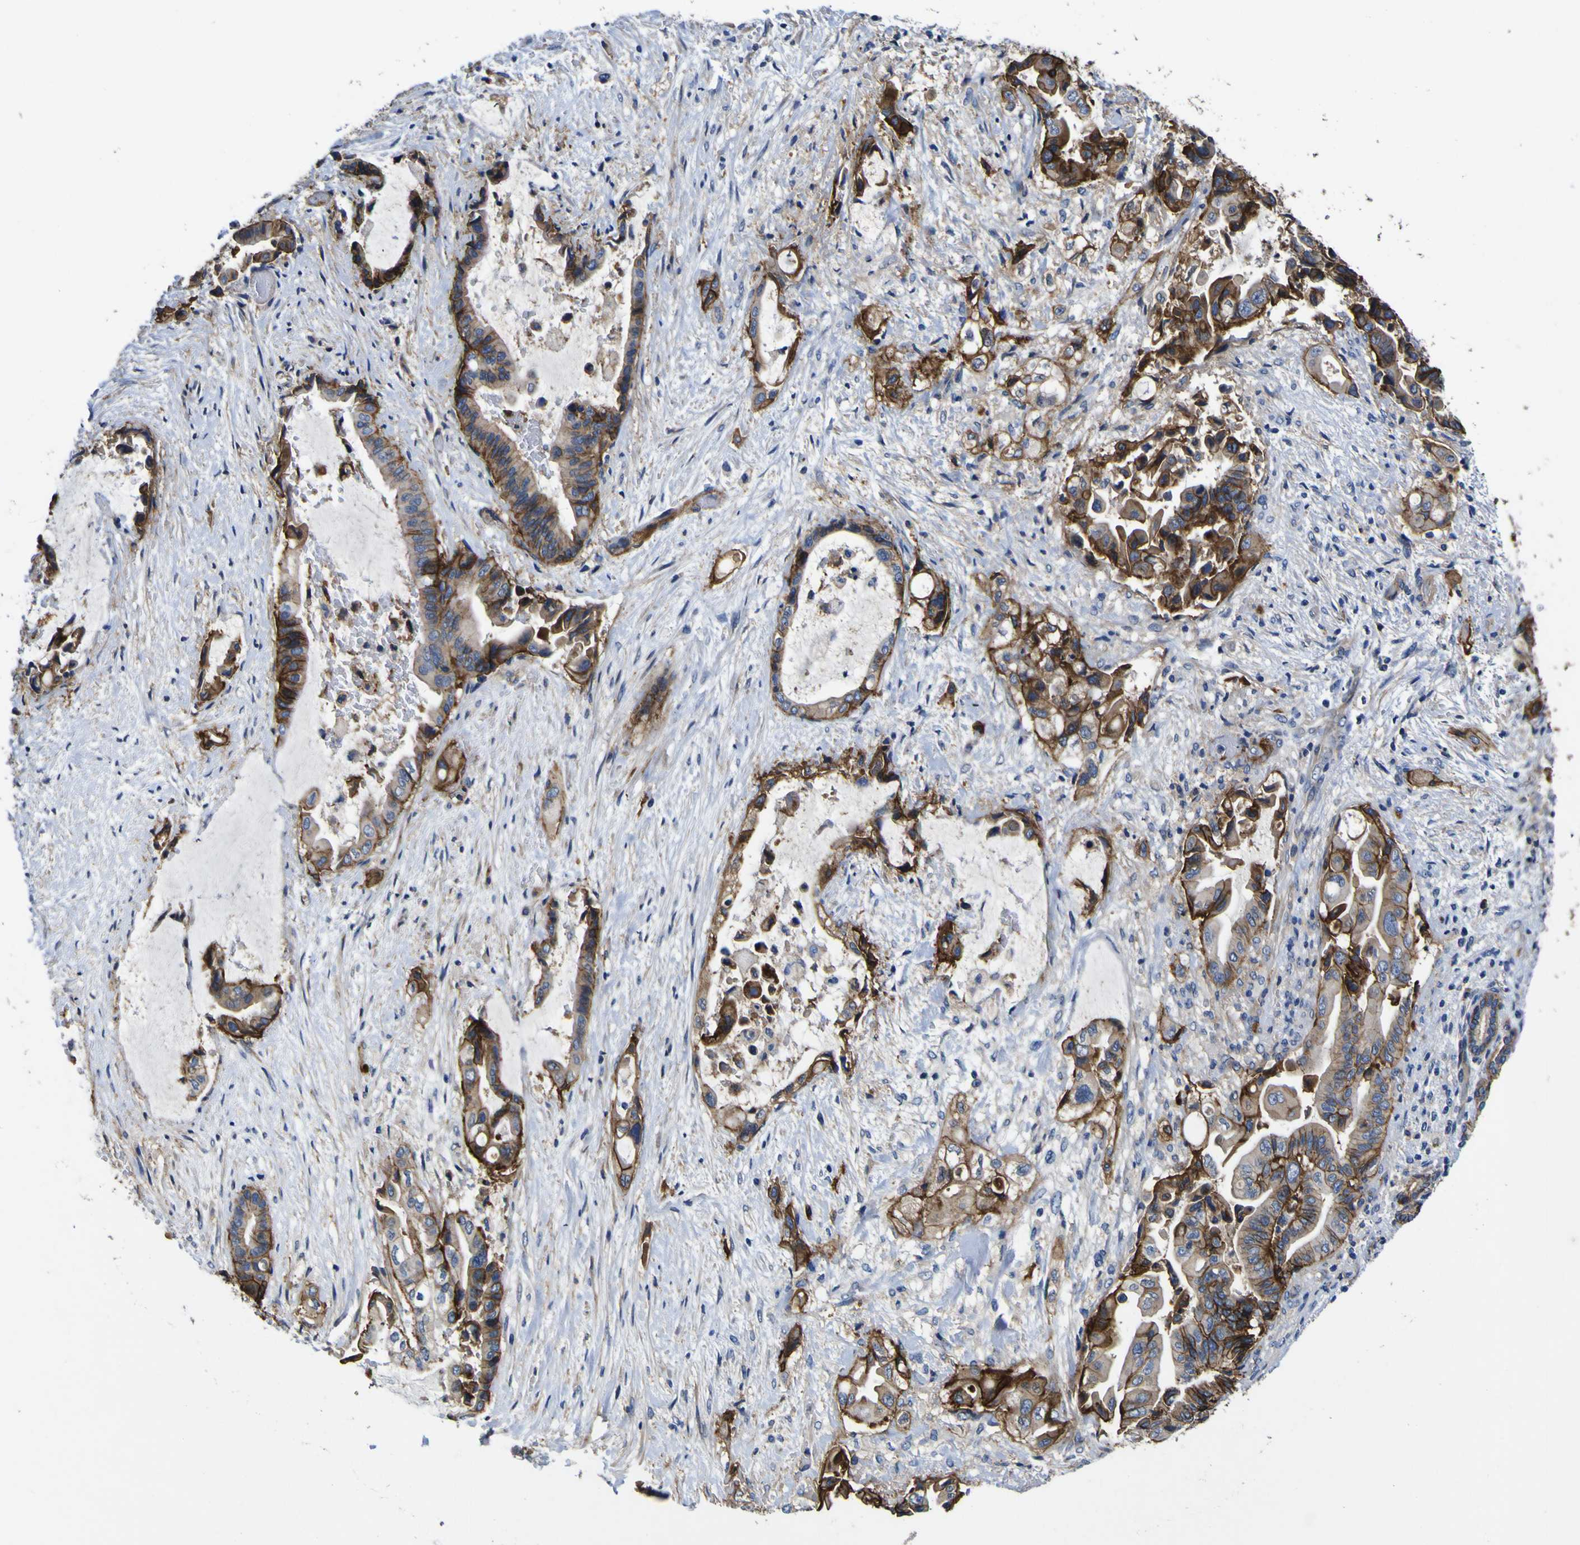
{"staining": {"intensity": "moderate", "quantity": "25%-75%", "location": "cytoplasmic/membranous"}, "tissue": "liver cancer", "cell_type": "Tumor cells", "image_type": "cancer", "snomed": [{"axis": "morphology", "description": "Cholangiocarcinoma"}, {"axis": "topography", "description": "Liver"}], "caption": "About 25%-75% of tumor cells in human liver cancer (cholangiocarcinoma) display moderate cytoplasmic/membranous protein positivity as visualized by brown immunohistochemical staining.", "gene": "CD151", "patient": {"sex": "female", "age": 61}}